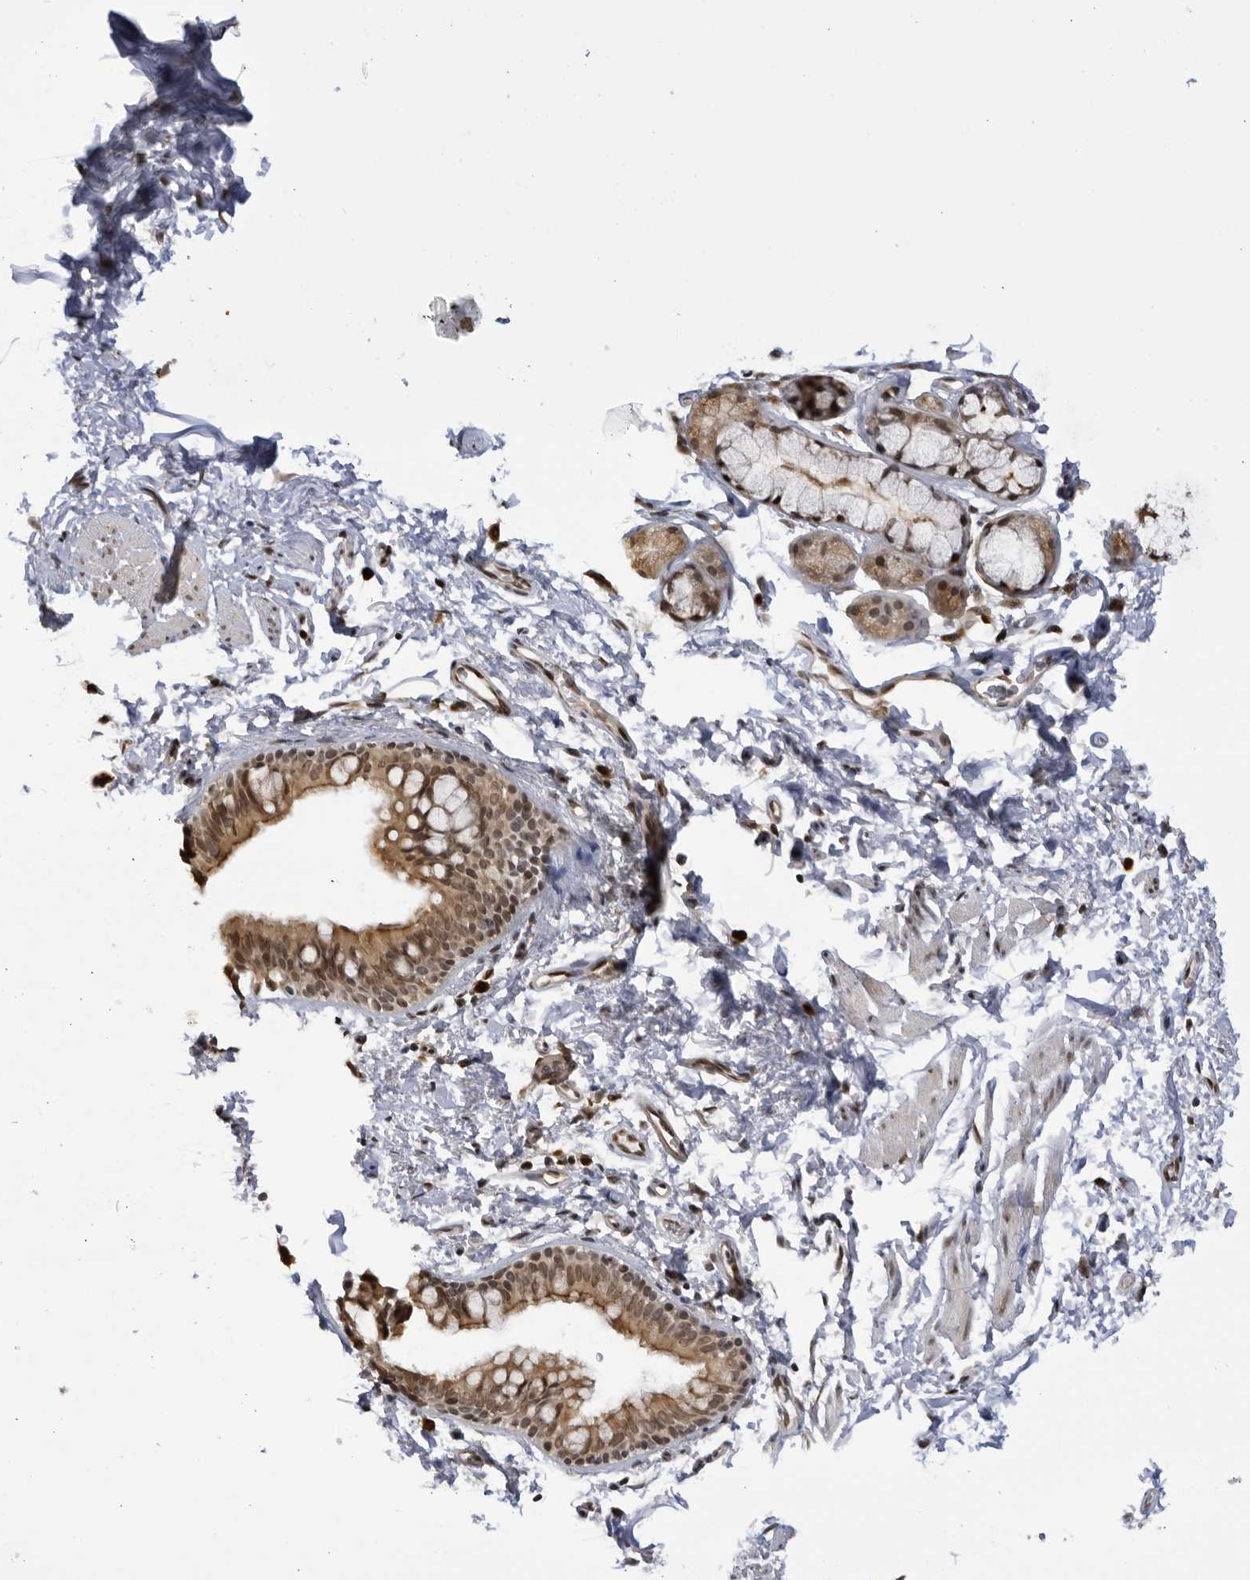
{"staining": {"intensity": "moderate", "quantity": ">75%", "location": "cytoplasmic/membranous,nuclear"}, "tissue": "bronchus", "cell_type": "Respiratory epithelial cells", "image_type": "normal", "snomed": [{"axis": "morphology", "description": "Normal tissue, NOS"}, {"axis": "topography", "description": "Cartilage tissue"}, {"axis": "topography", "description": "Bronchus"}, {"axis": "topography", "description": "Lung"}], "caption": "IHC (DAB) staining of normal human bronchus exhibits moderate cytoplasmic/membranous,nuclear protein positivity in approximately >75% of respiratory epithelial cells.", "gene": "RASGEF1C", "patient": {"sex": "male", "age": 64}}